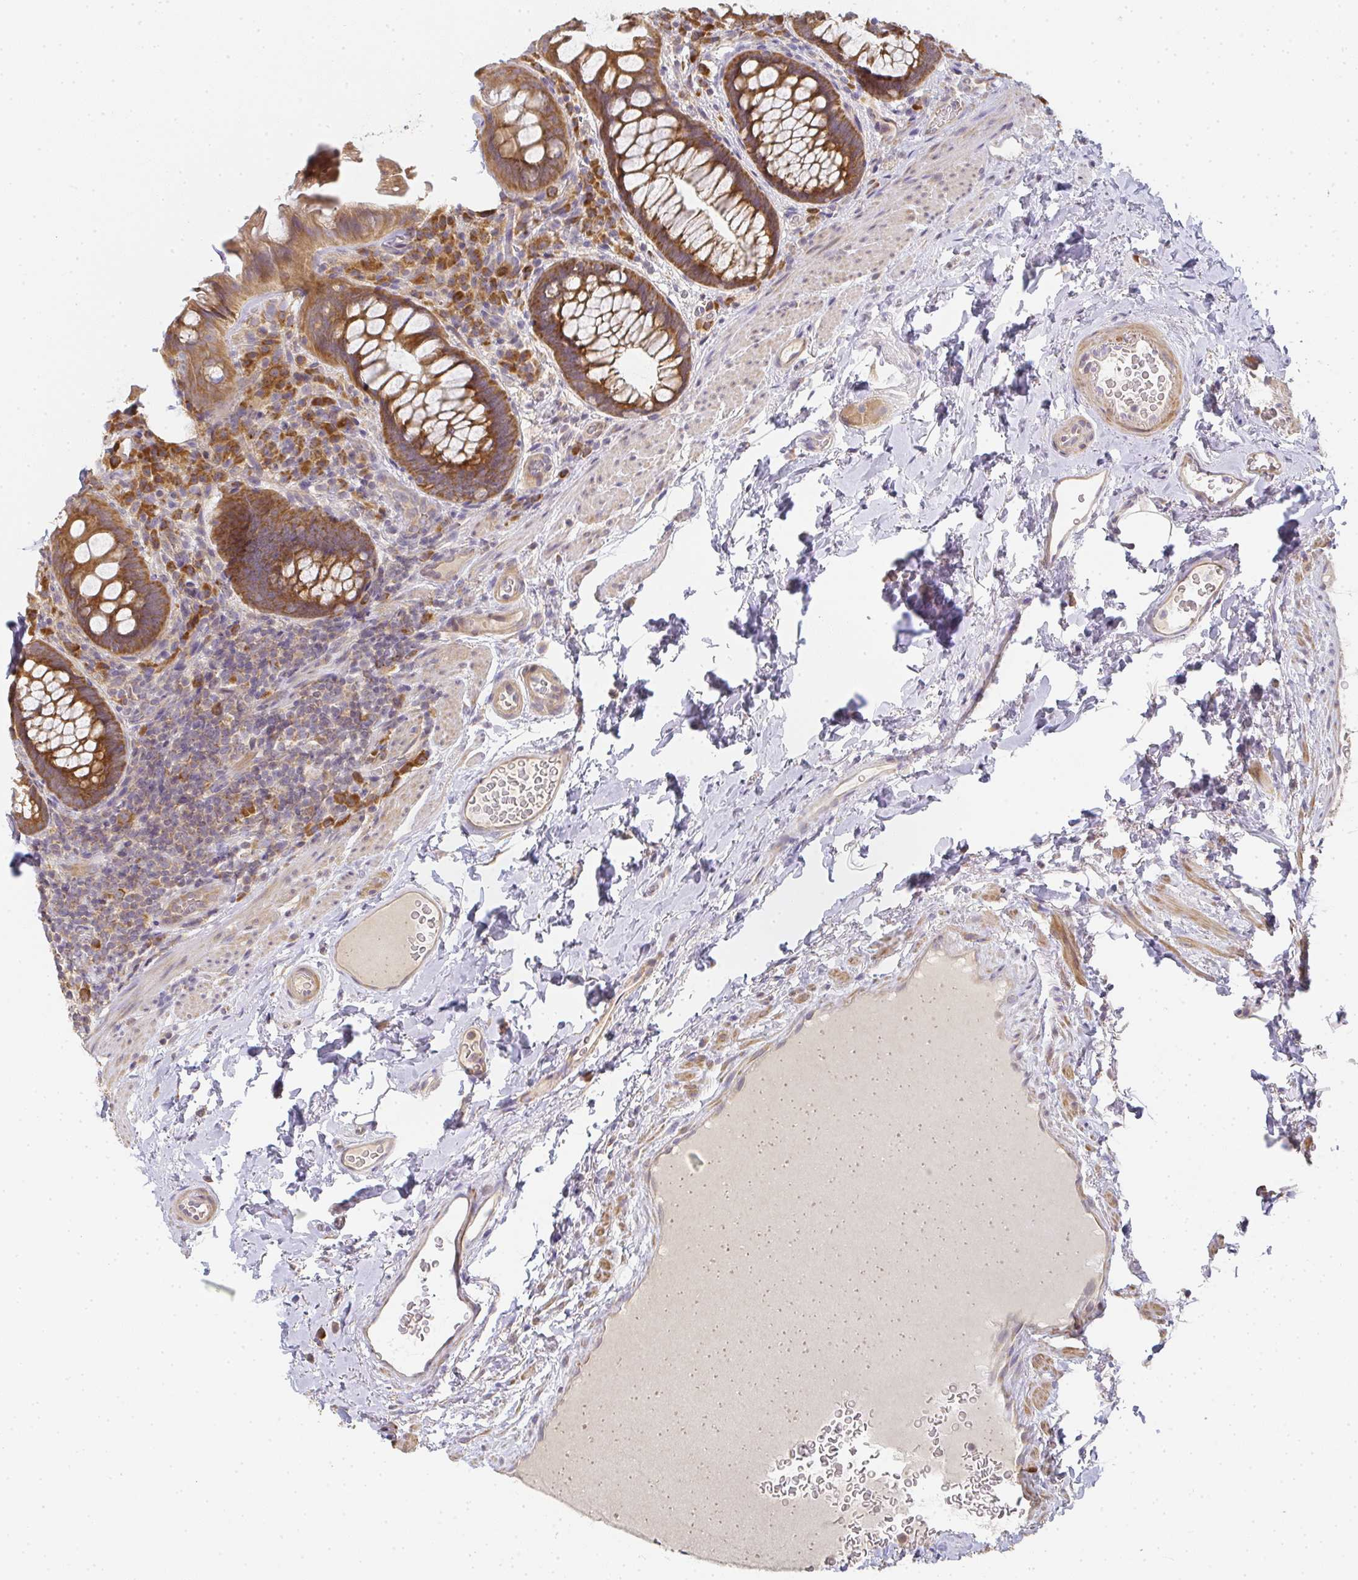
{"staining": {"intensity": "moderate", "quantity": ">75%", "location": "cytoplasmic/membranous"}, "tissue": "rectum", "cell_type": "Glandular cells", "image_type": "normal", "snomed": [{"axis": "morphology", "description": "Normal tissue, NOS"}, {"axis": "topography", "description": "Rectum"}], "caption": "High-power microscopy captured an IHC image of normal rectum, revealing moderate cytoplasmic/membranous expression in about >75% of glandular cells. (brown staining indicates protein expression, while blue staining denotes nuclei).", "gene": "SLC35B3", "patient": {"sex": "female", "age": 69}}